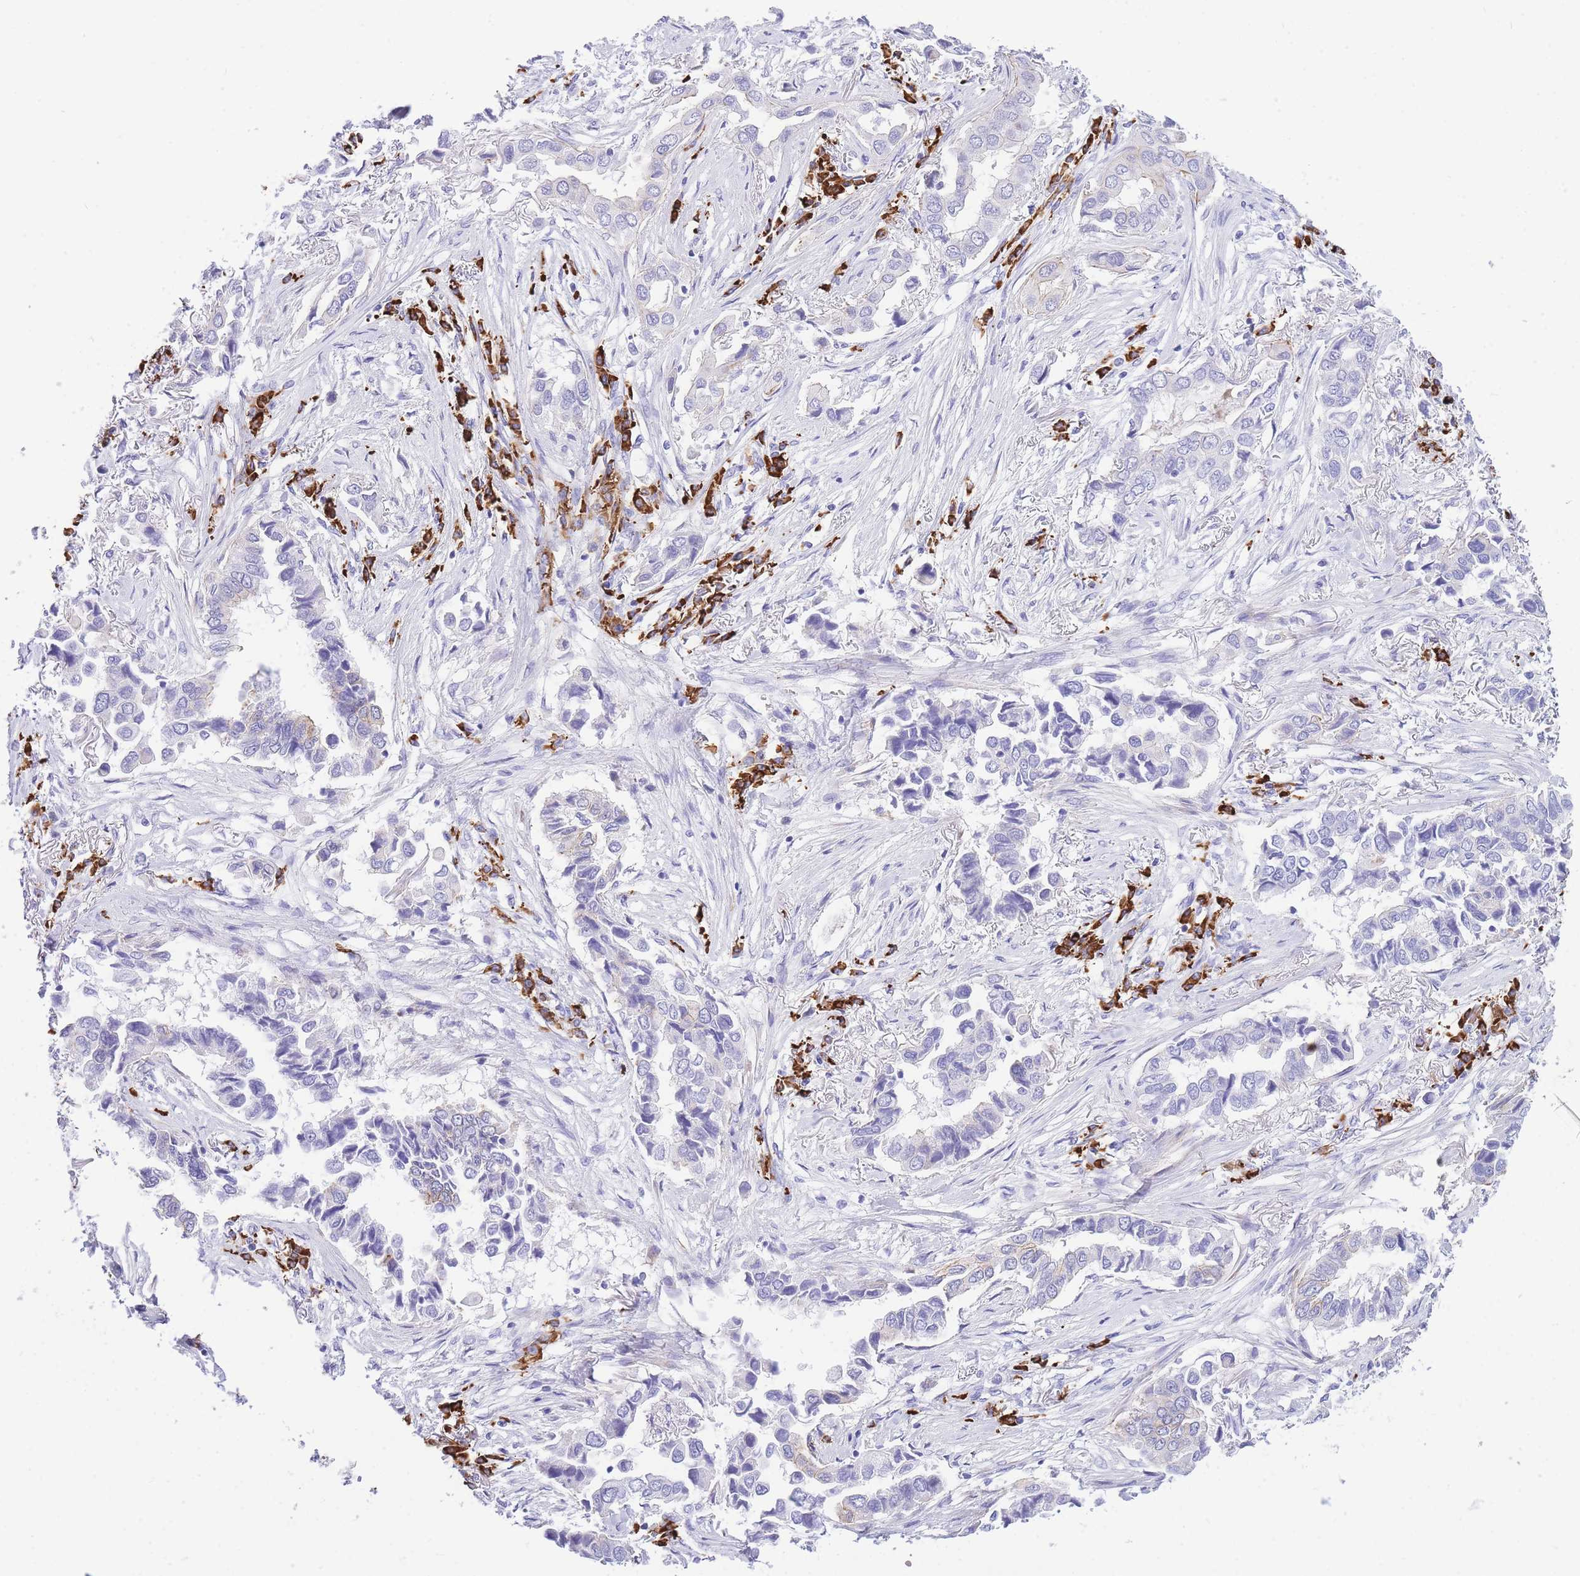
{"staining": {"intensity": "negative", "quantity": "none", "location": "none"}, "tissue": "lung cancer", "cell_type": "Tumor cells", "image_type": "cancer", "snomed": [{"axis": "morphology", "description": "Adenocarcinoma, NOS"}, {"axis": "topography", "description": "Lung"}], "caption": "DAB immunohistochemical staining of lung adenocarcinoma displays no significant expression in tumor cells.", "gene": "ZFP62", "patient": {"sex": "female", "age": 76}}